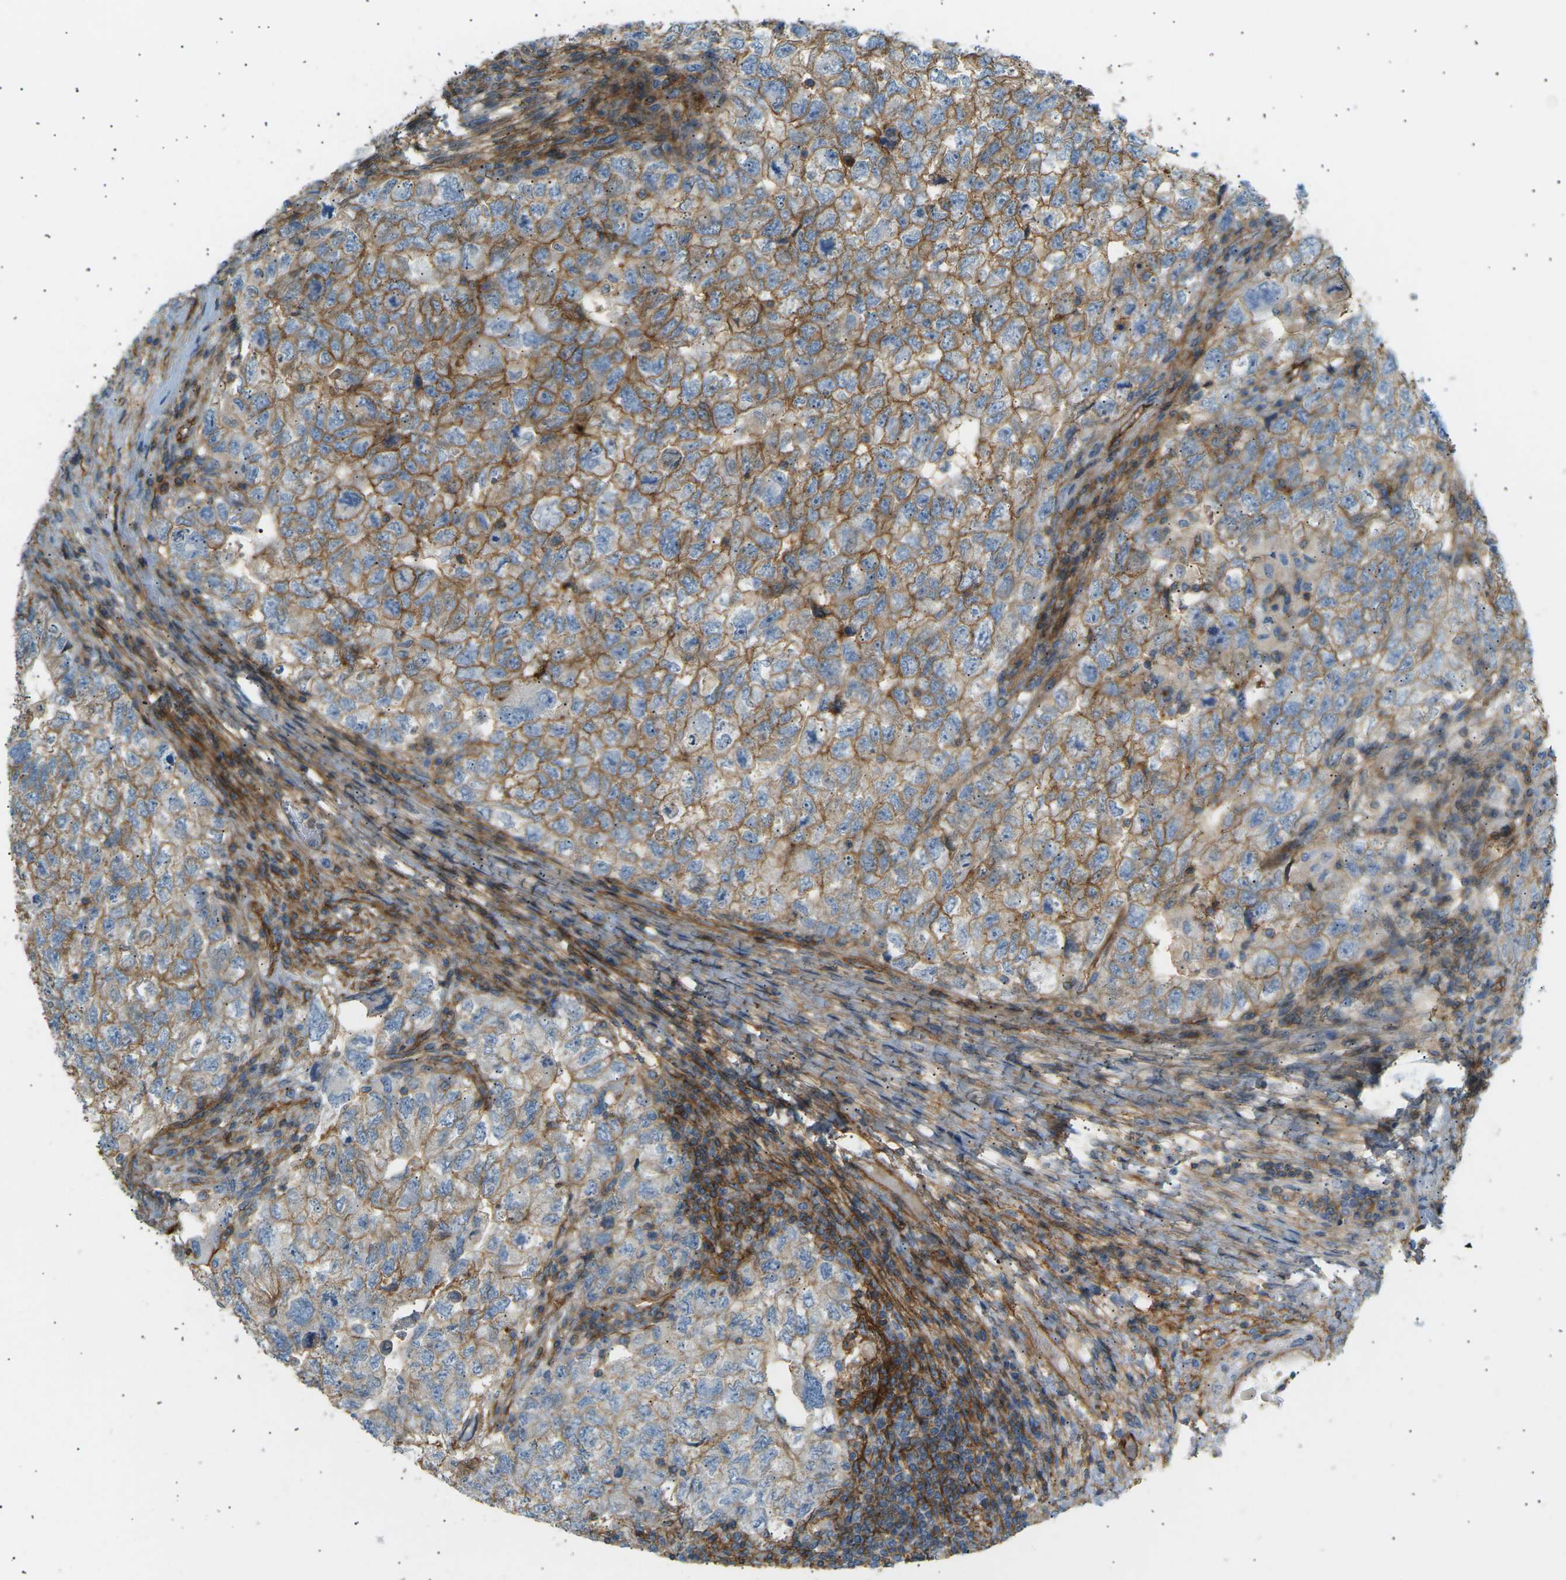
{"staining": {"intensity": "moderate", "quantity": "25%-75%", "location": "cytoplasmic/membranous"}, "tissue": "testis cancer", "cell_type": "Tumor cells", "image_type": "cancer", "snomed": [{"axis": "morphology", "description": "Carcinoma, Embryonal, NOS"}, {"axis": "topography", "description": "Testis"}], "caption": "Protein staining demonstrates moderate cytoplasmic/membranous expression in about 25%-75% of tumor cells in testis cancer (embryonal carcinoma). (Stains: DAB (3,3'-diaminobenzidine) in brown, nuclei in blue, Microscopy: brightfield microscopy at high magnification).", "gene": "ATP2B4", "patient": {"sex": "male", "age": 36}}